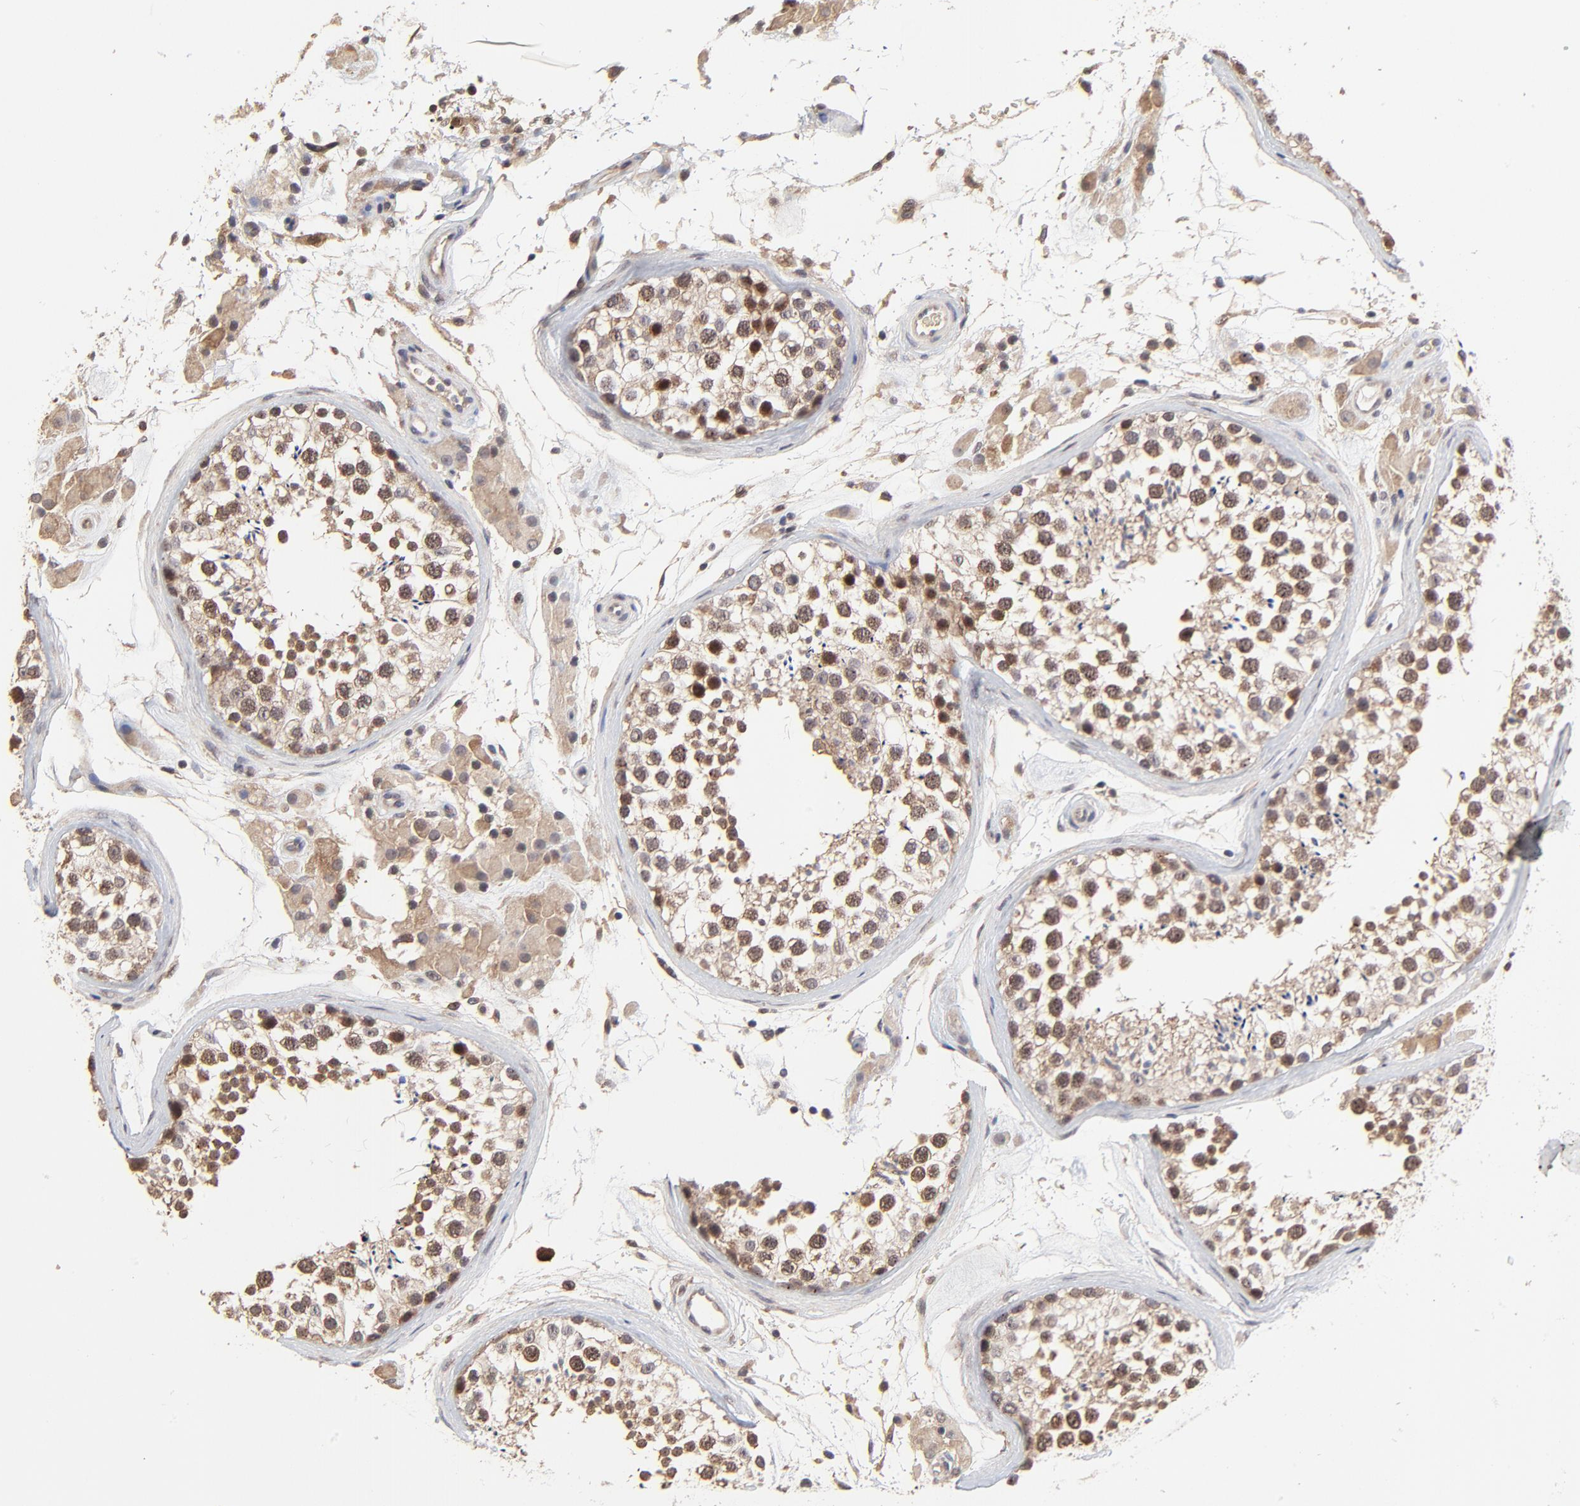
{"staining": {"intensity": "moderate", "quantity": ">75%", "location": "cytoplasmic/membranous,nuclear"}, "tissue": "testis", "cell_type": "Cells in seminiferous ducts", "image_type": "normal", "snomed": [{"axis": "morphology", "description": "Normal tissue, NOS"}, {"axis": "topography", "description": "Testis"}], "caption": "Immunohistochemical staining of normal human testis exhibits medium levels of moderate cytoplasmic/membranous,nuclear staining in about >75% of cells in seminiferous ducts.", "gene": "FRMD8", "patient": {"sex": "male", "age": 46}}